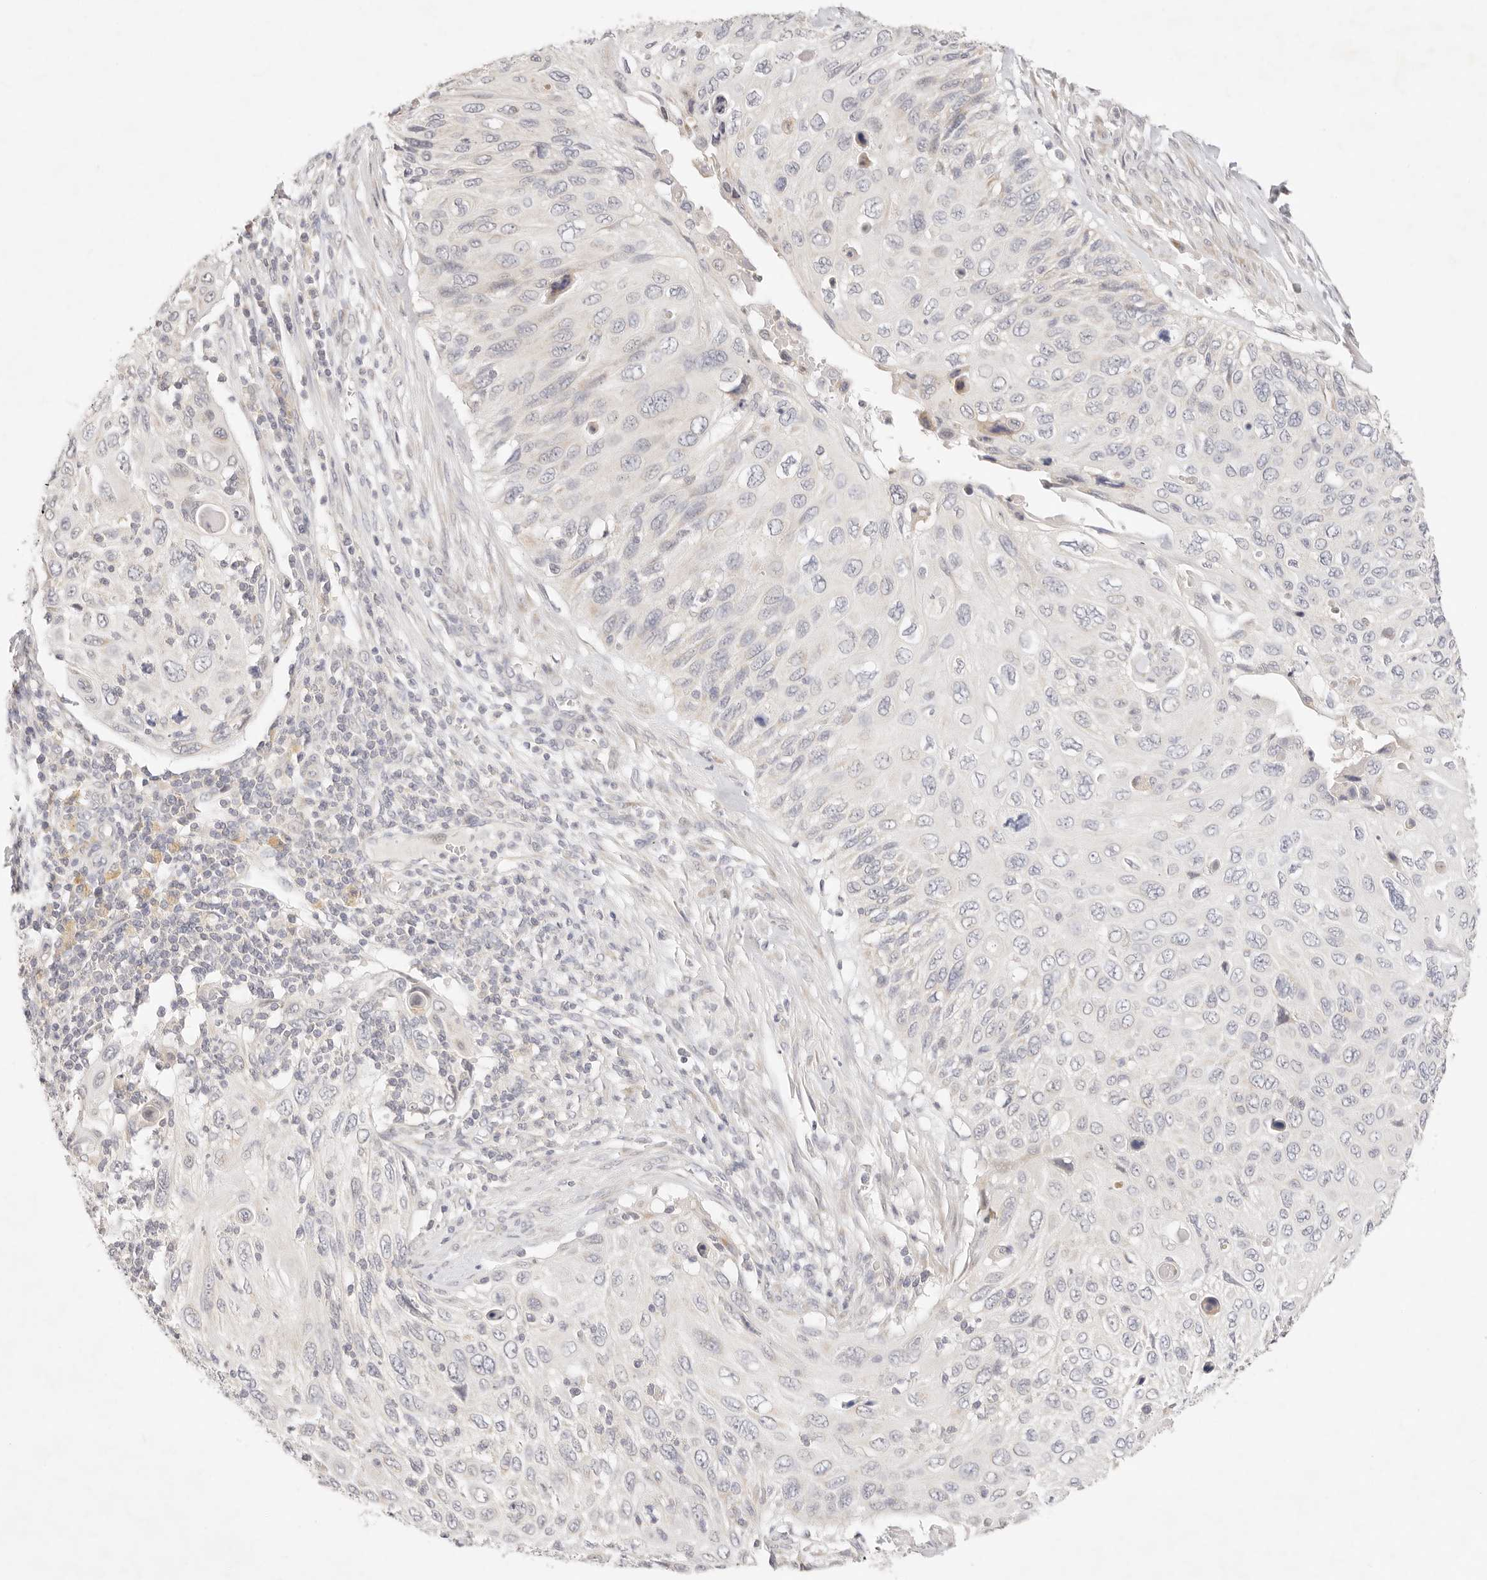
{"staining": {"intensity": "negative", "quantity": "none", "location": "none"}, "tissue": "cervical cancer", "cell_type": "Tumor cells", "image_type": "cancer", "snomed": [{"axis": "morphology", "description": "Squamous cell carcinoma, NOS"}, {"axis": "topography", "description": "Cervix"}], "caption": "A micrograph of cervical cancer (squamous cell carcinoma) stained for a protein demonstrates no brown staining in tumor cells.", "gene": "GPR156", "patient": {"sex": "female", "age": 70}}